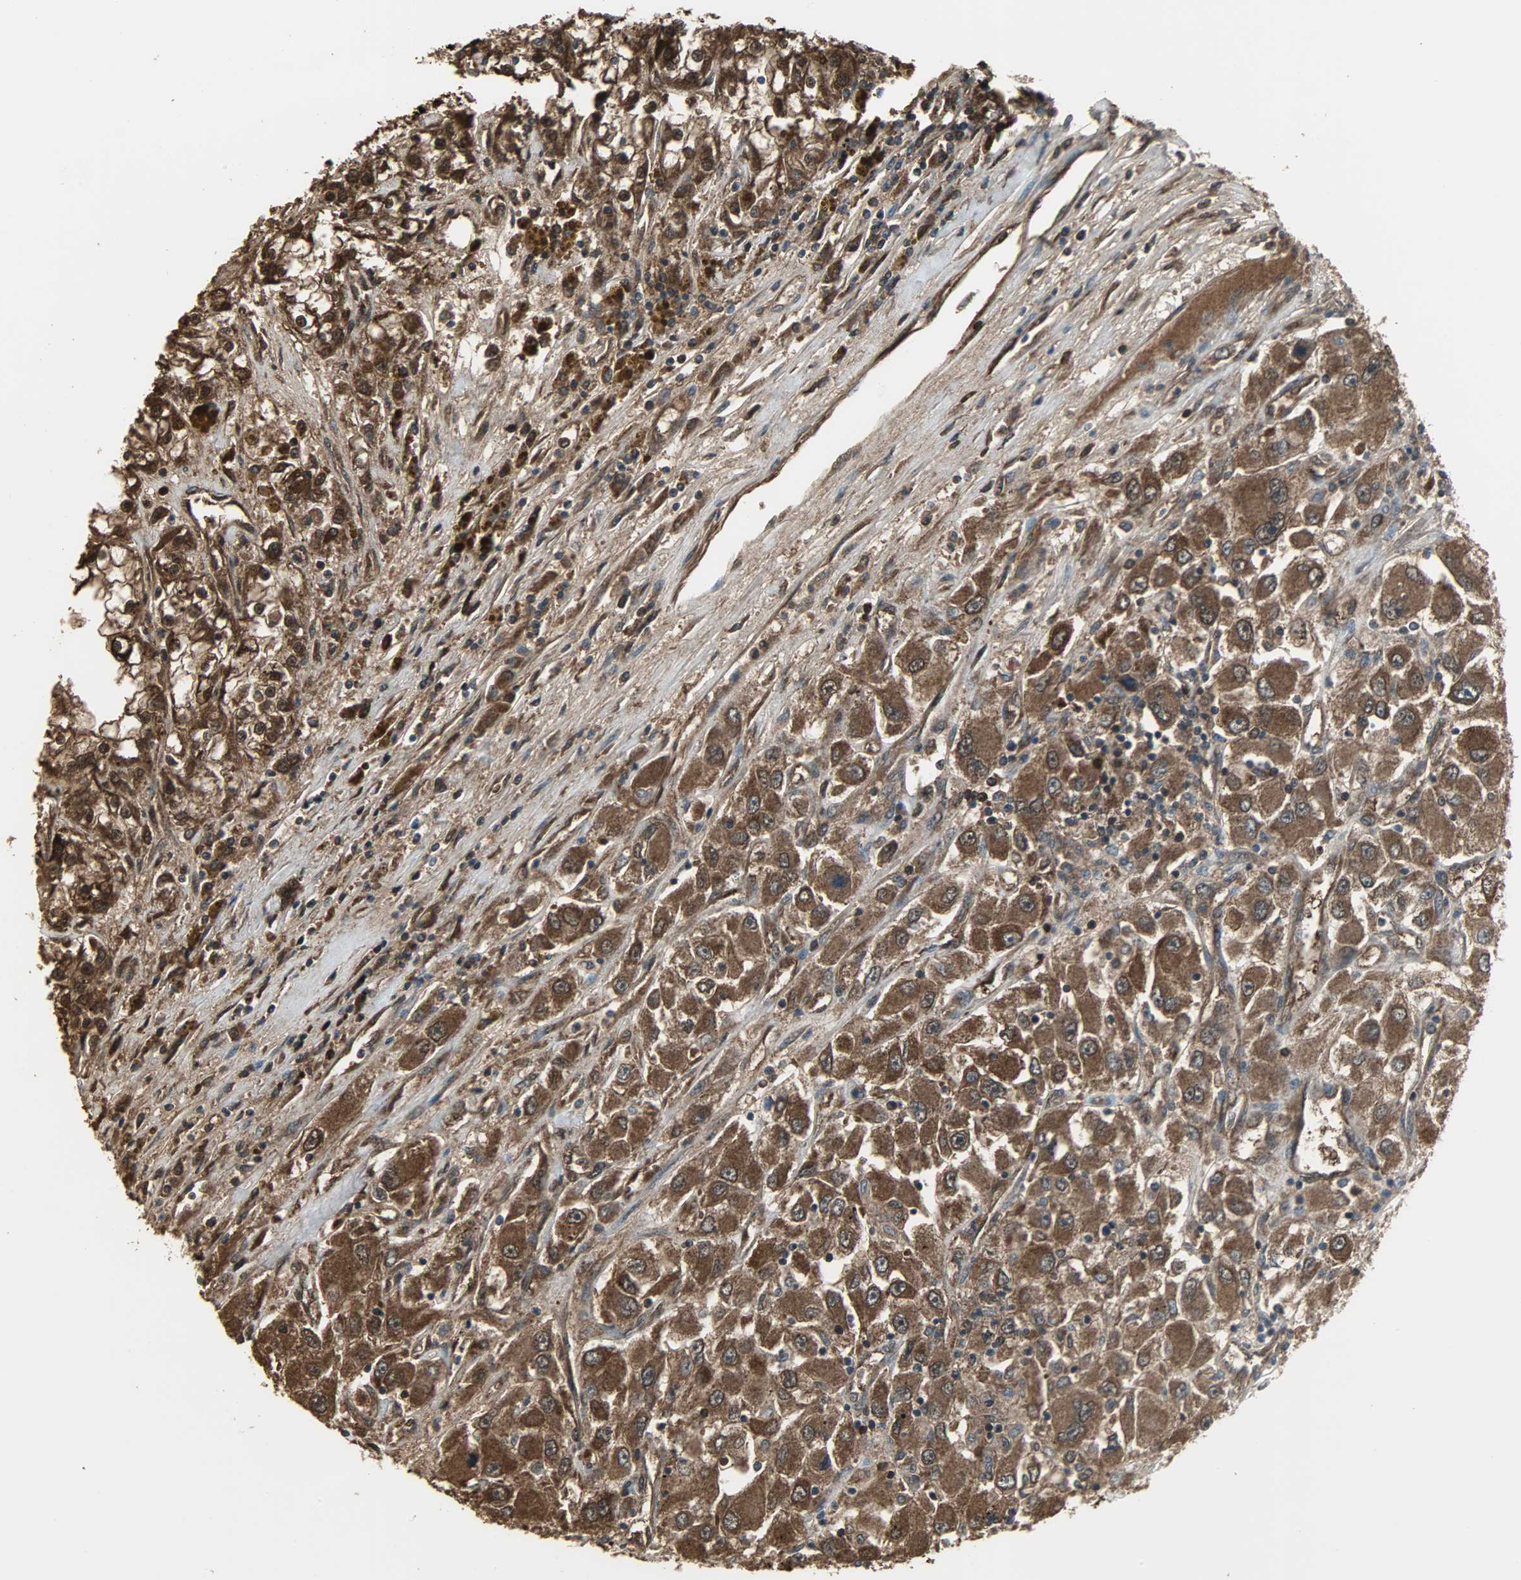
{"staining": {"intensity": "strong", "quantity": ">75%", "location": "cytoplasmic/membranous,nuclear"}, "tissue": "renal cancer", "cell_type": "Tumor cells", "image_type": "cancer", "snomed": [{"axis": "morphology", "description": "Adenocarcinoma, NOS"}, {"axis": "topography", "description": "Kidney"}], "caption": "This is a photomicrograph of immunohistochemistry staining of adenocarcinoma (renal), which shows strong staining in the cytoplasmic/membranous and nuclear of tumor cells.", "gene": "LDHB", "patient": {"sex": "female", "age": 52}}